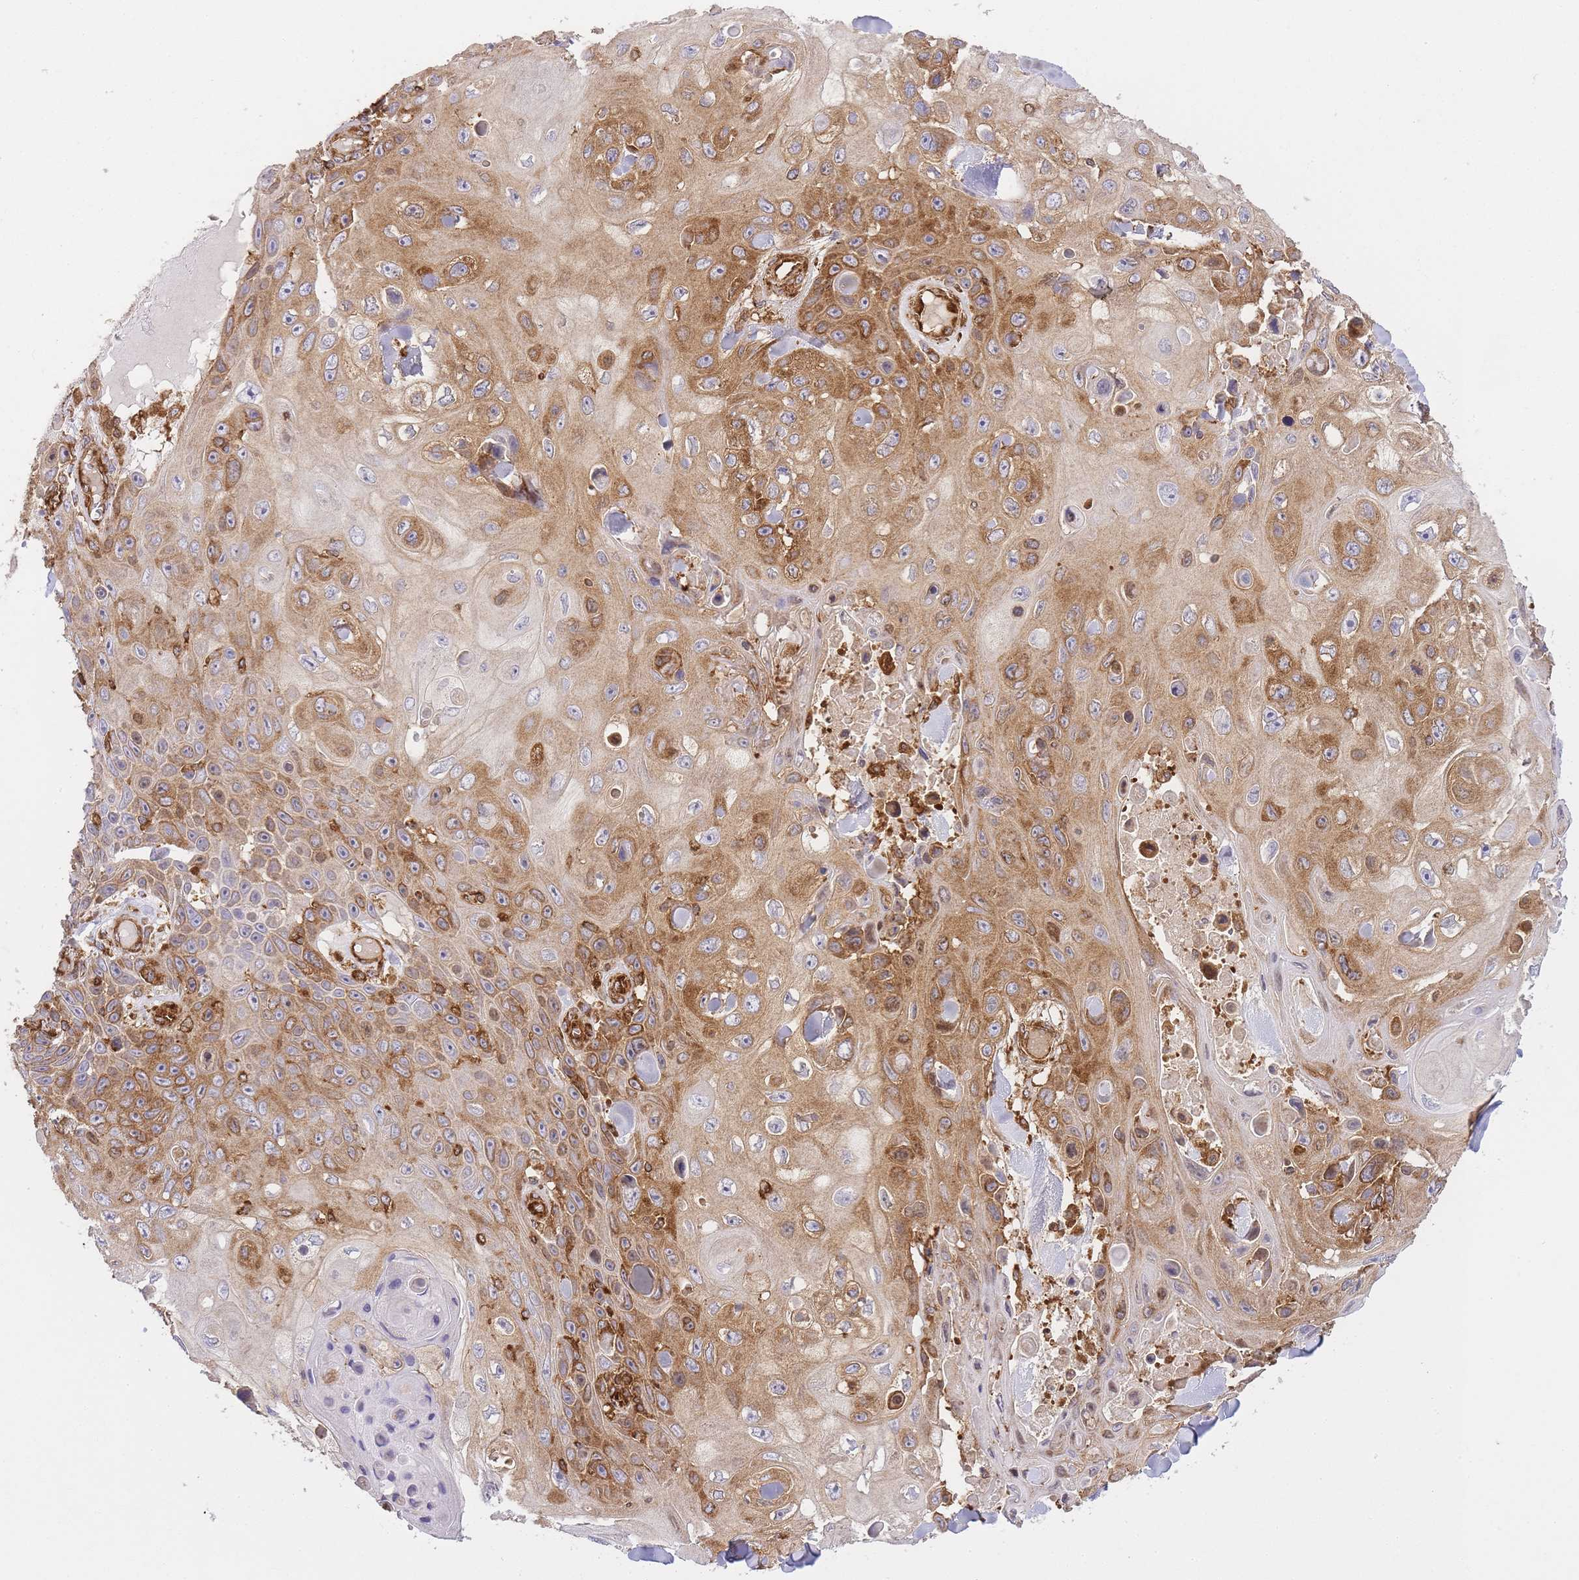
{"staining": {"intensity": "moderate", "quantity": ">75%", "location": "cytoplasmic/membranous"}, "tissue": "skin cancer", "cell_type": "Tumor cells", "image_type": "cancer", "snomed": [{"axis": "morphology", "description": "Squamous cell carcinoma, NOS"}, {"axis": "topography", "description": "Skin"}], "caption": "The immunohistochemical stain labels moderate cytoplasmic/membranous positivity in tumor cells of skin cancer (squamous cell carcinoma) tissue.", "gene": "MSN", "patient": {"sex": "male", "age": 82}}